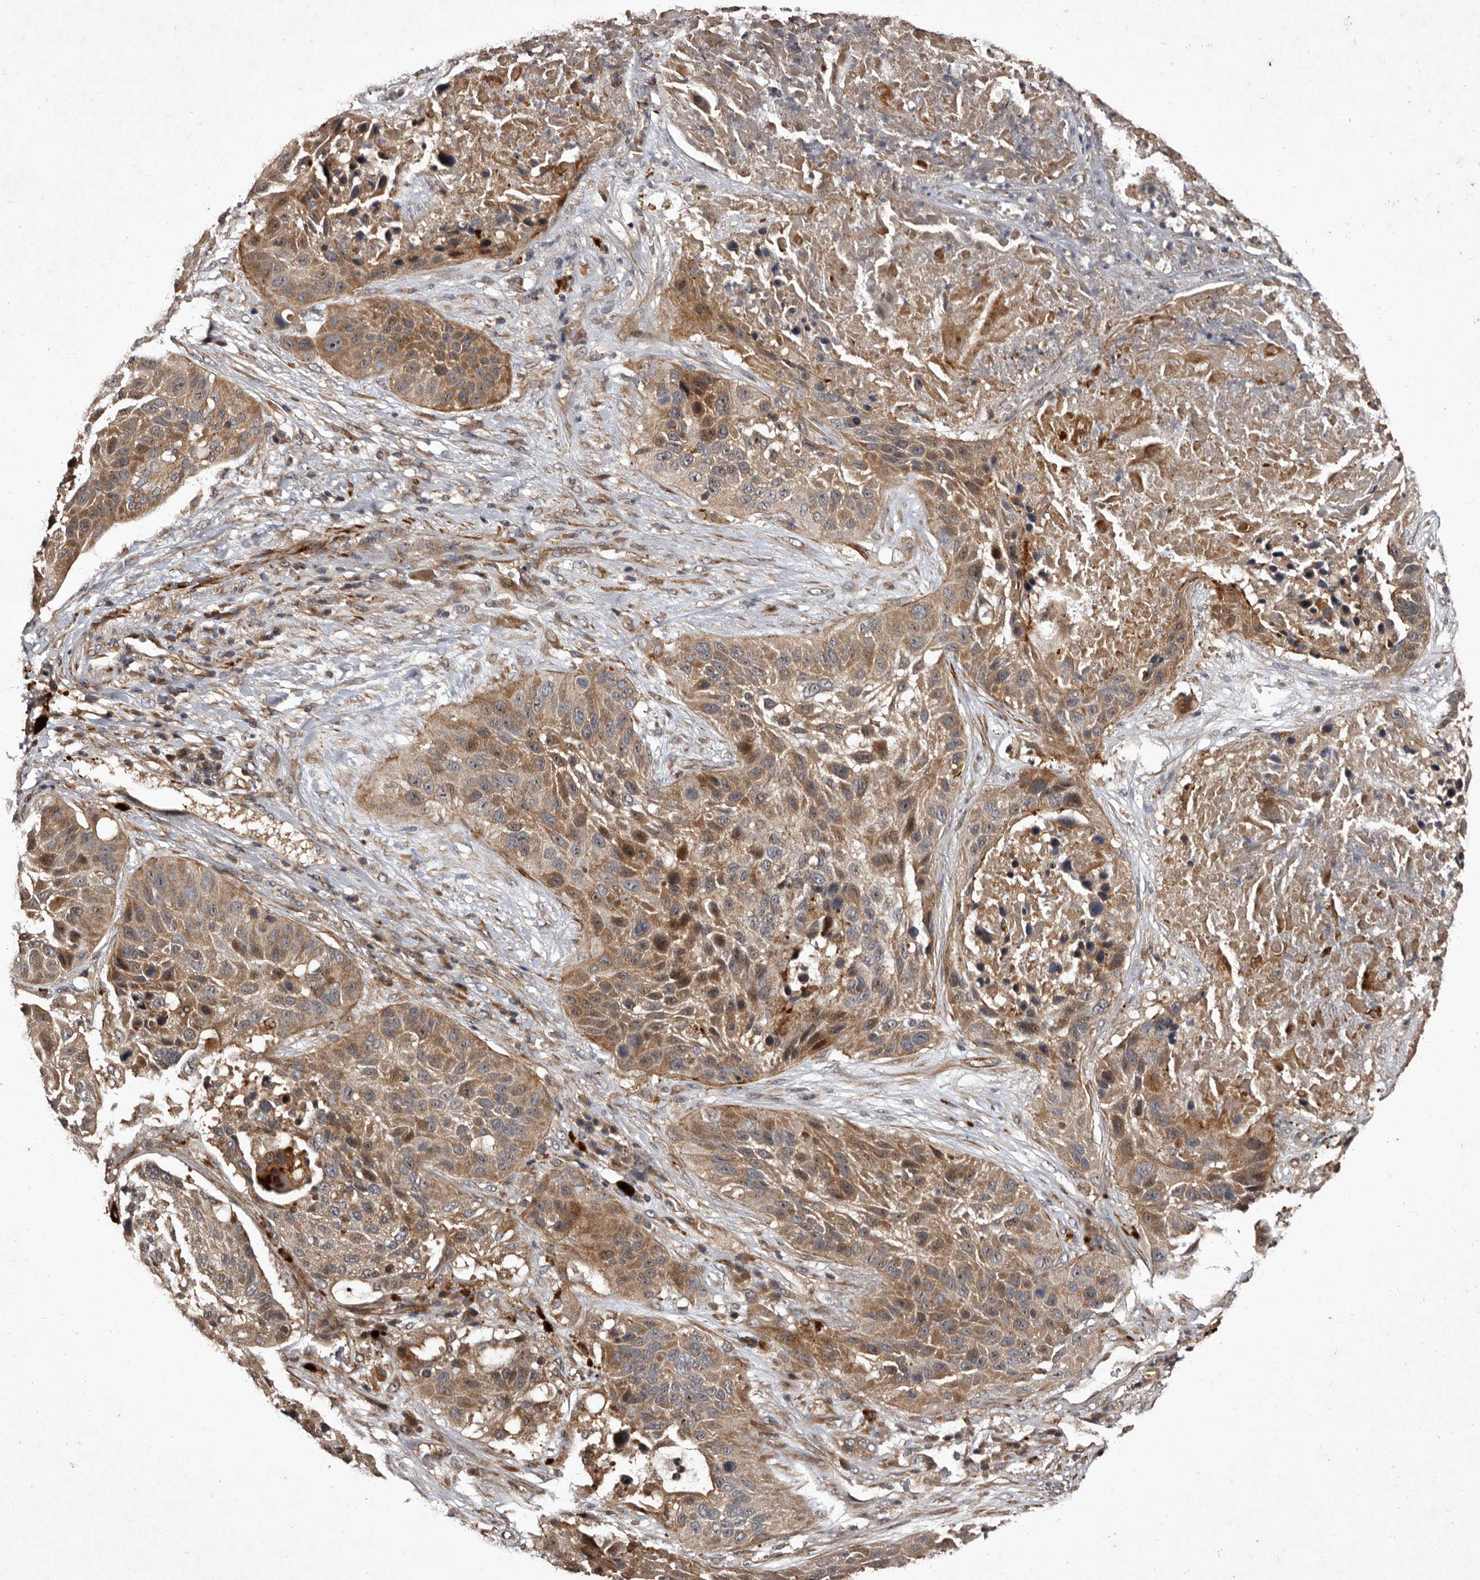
{"staining": {"intensity": "moderate", "quantity": ">75%", "location": "cytoplasmic/membranous"}, "tissue": "lung cancer", "cell_type": "Tumor cells", "image_type": "cancer", "snomed": [{"axis": "morphology", "description": "Squamous cell carcinoma, NOS"}, {"axis": "topography", "description": "Lung"}], "caption": "Approximately >75% of tumor cells in human squamous cell carcinoma (lung) display moderate cytoplasmic/membranous protein positivity as visualized by brown immunohistochemical staining.", "gene": "PRKD3", "patient": {"sex": "male", "age": 57}}